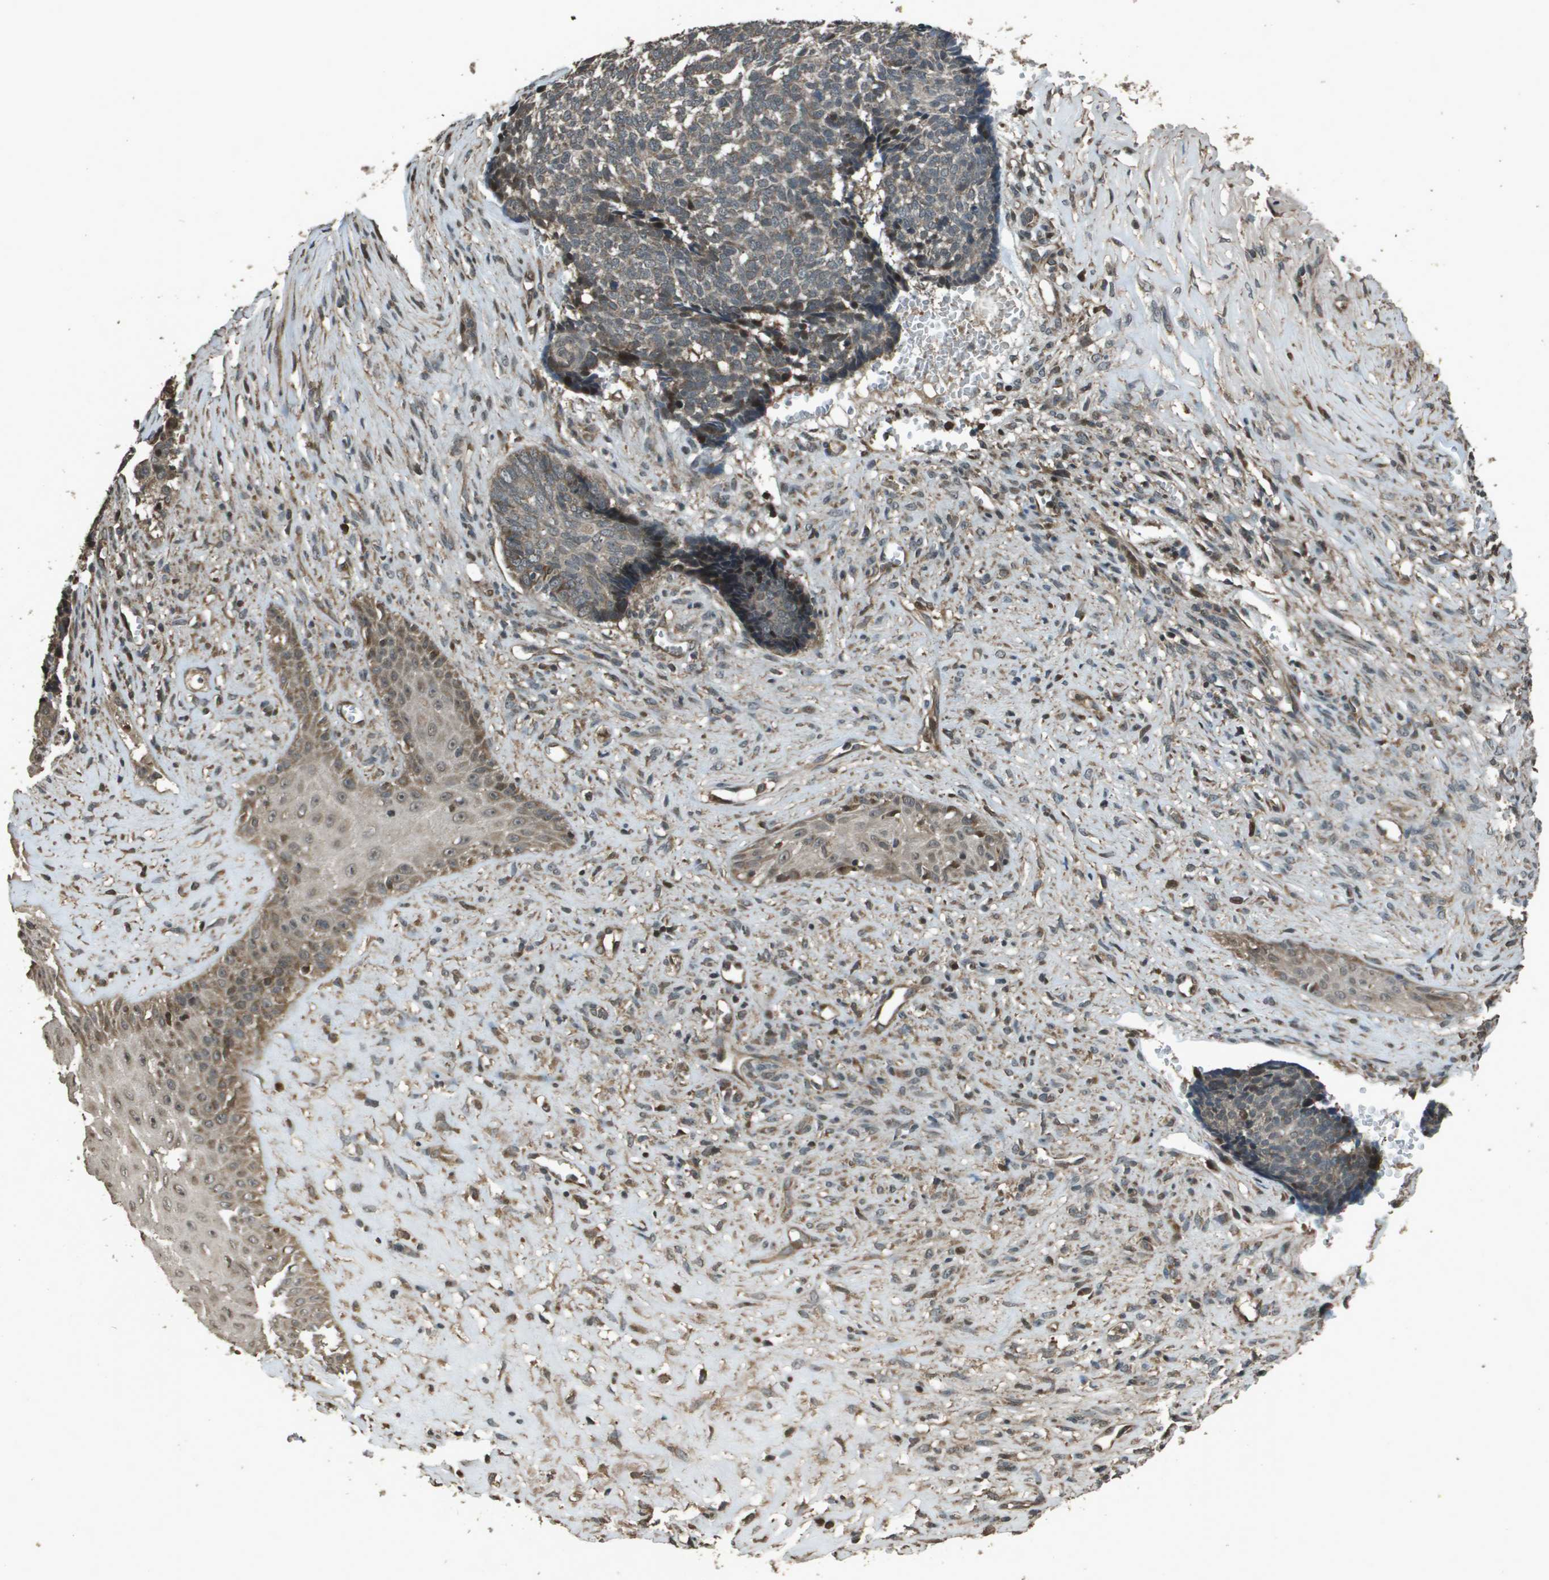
{"staining": {"intensity": "moderate", "quantity": ">75%", "location": "cytoplasmic/membranous"}, "tissue": "skin cancer", "cell_type": "Tumor cells", "image_type": "cancer", "snomed": [{"axis": "morphology", "description": "Basal cell carcinoma"}, {"axis": "topography", "description": "Skin"}], "caption": "IHC of skin basal cell carcinoma displays medium levels of moderate cytoplasmic/membranous expression in about >75% of tumor cells.", "gene": "FIG4", "patient": {"sex": "male", "age": 84}}